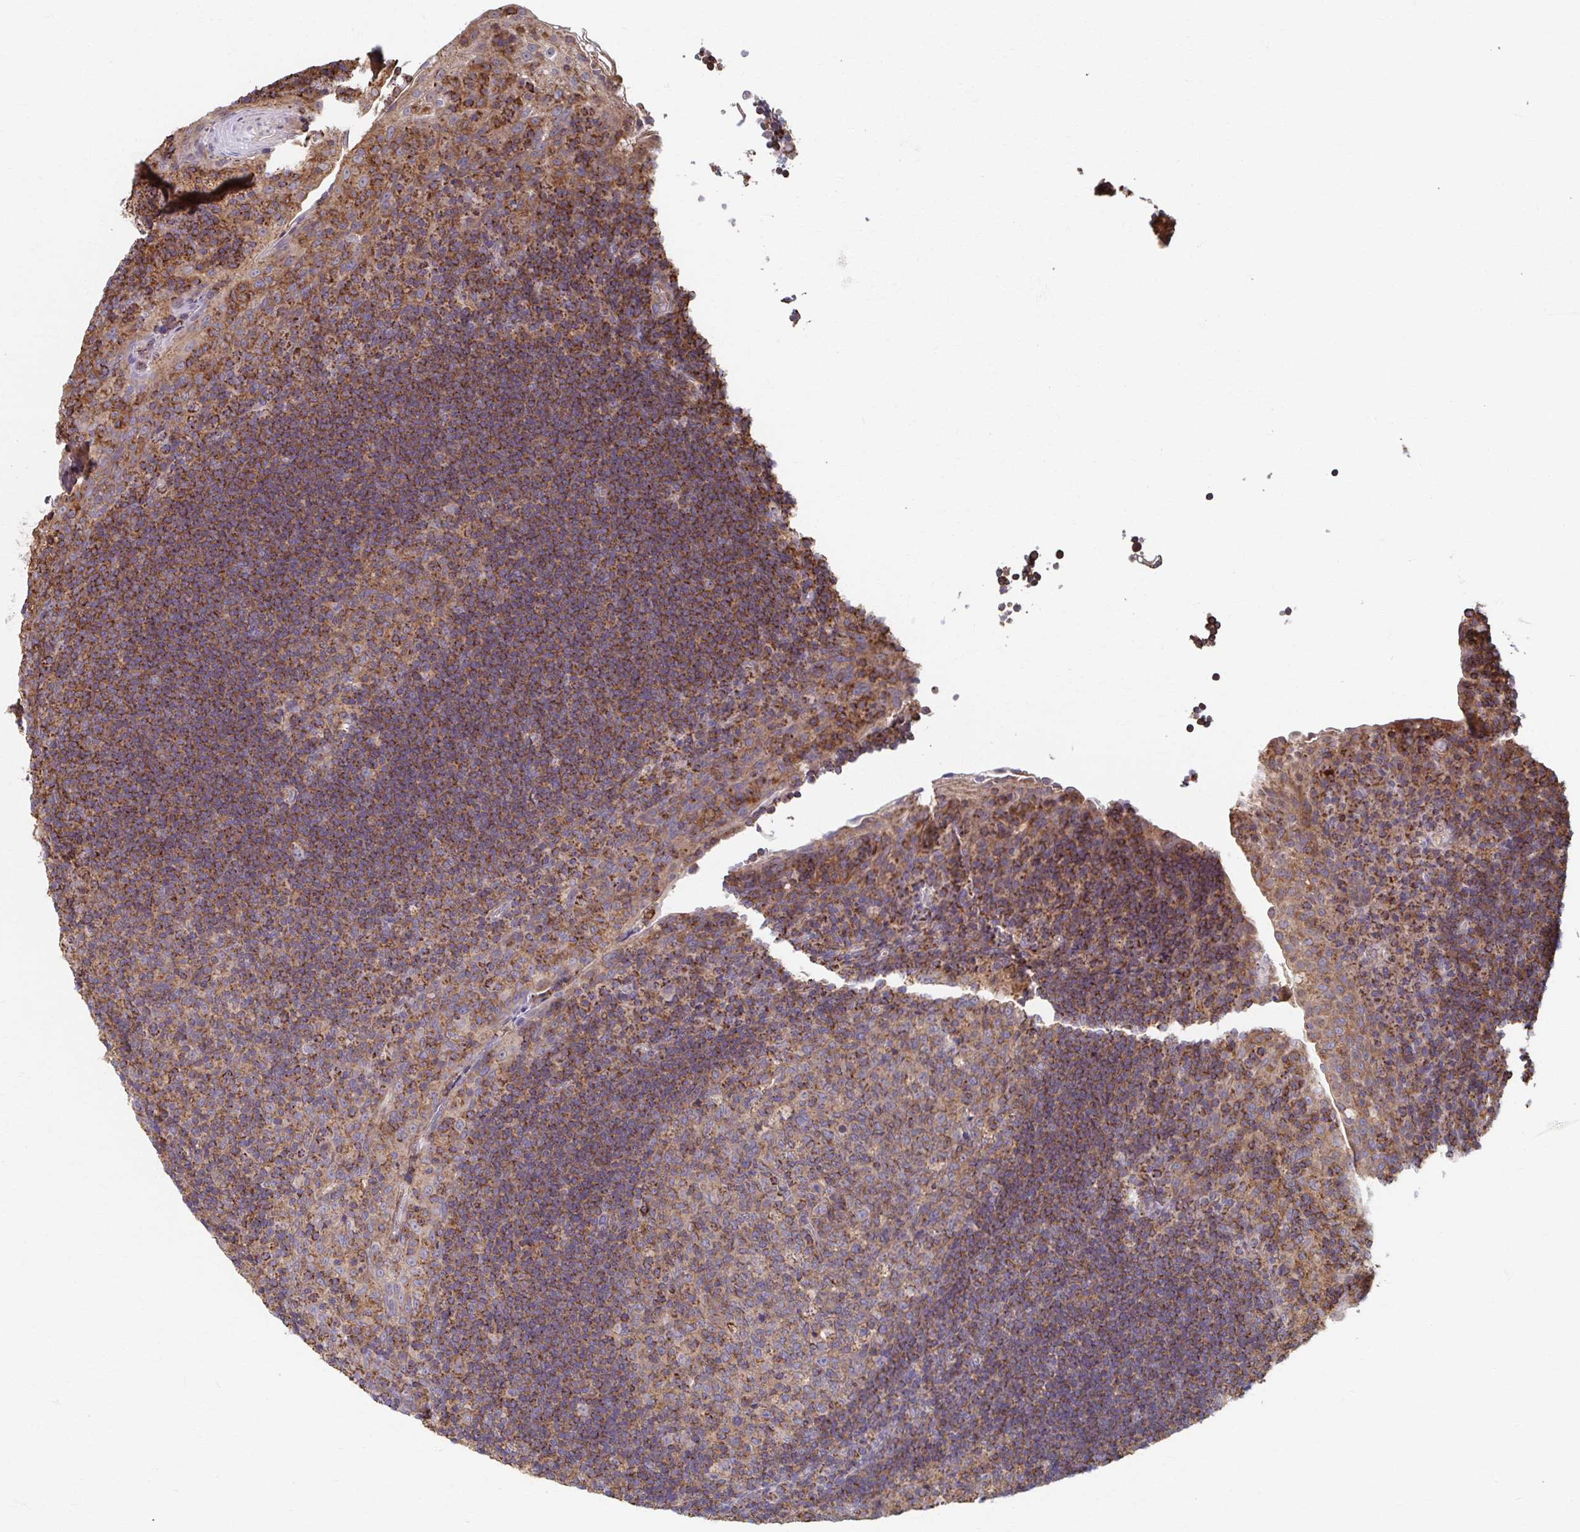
{"staining": {"intensity": "moderate", "quantity": "25%-75%", "location": "cytoplasmic/membranous"}, "tissue": "tonsil", "cell_type": "Germinal center cells", "image_type": "normal", "snomed": [{"axis": "morphology", "description": "Normal tissue, NOS"}, {"axis": "topography", "description": "Tonsil"}], "caption": "DAB immunohistochemical staining of normal tonsil reveals moderate cytoplasmic/membranous protein staining in about 25%-75% of germinal center cells. Immunohistochemistry stains the protein in brown and the nuclei are stained blue.", "gene": "KLHL34", "patient": {"sex": "male", "age": 17}}